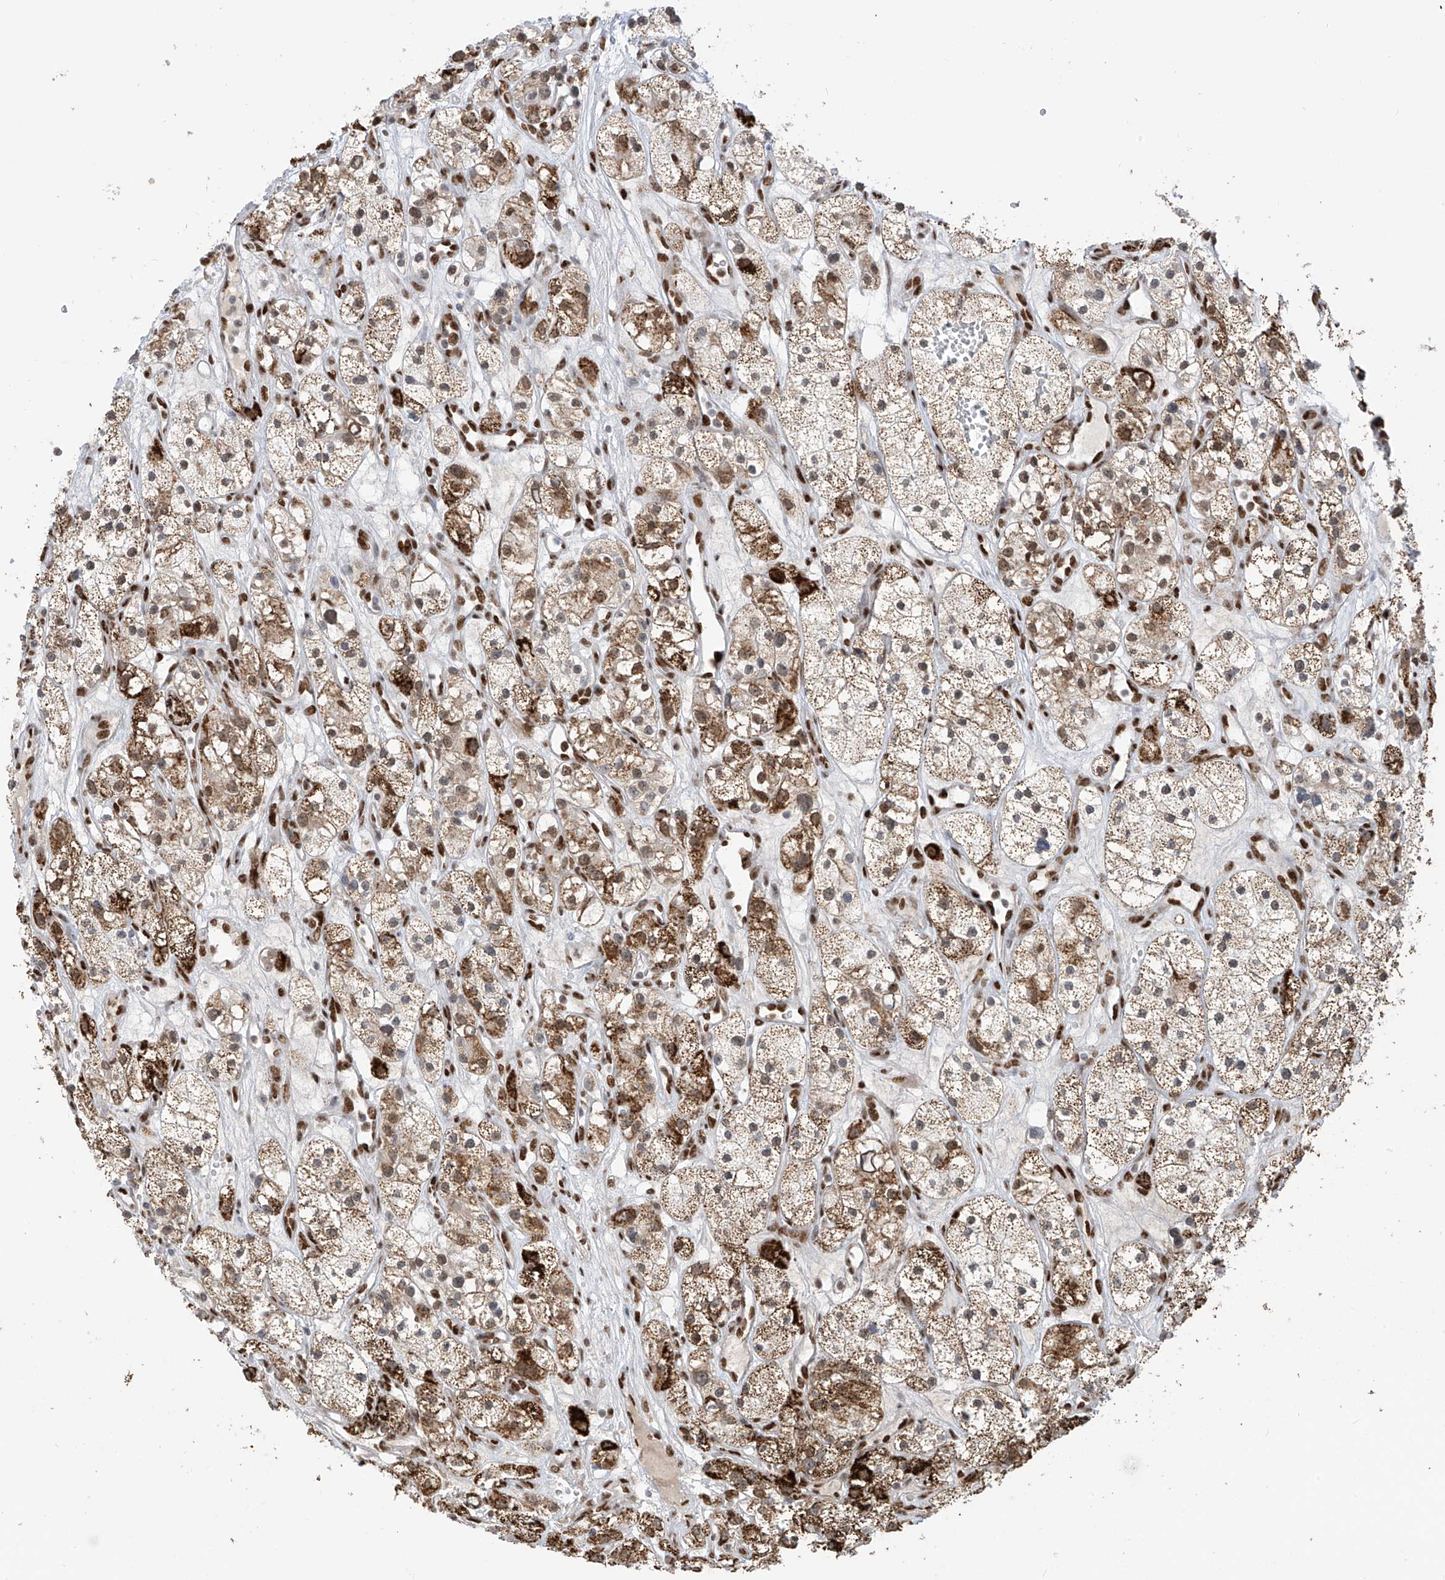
{"staining": {"intensity": "moderate", "quantity": ">75%", "location": "cytoplasmic/membranous"}, "tissue": "renal cancer", "cell_type": "Tumor cells", "image_type": "cancer", "snomed": [{"axis": "morphology", "description": "Adenocarcinoma, NOS"}, {"axis": "topography", "description": "Kidney"}], "caption": "Protein staining reveals moderate cytoplasmic/membranous positivity in about >75% of tumor cells in adenocarcinoma (renal). (brown staining indicates protein expression, while blue staining denotes nuclei).", "gene": "PM20D2", "patient": {"sex": "female", "age": 57}}